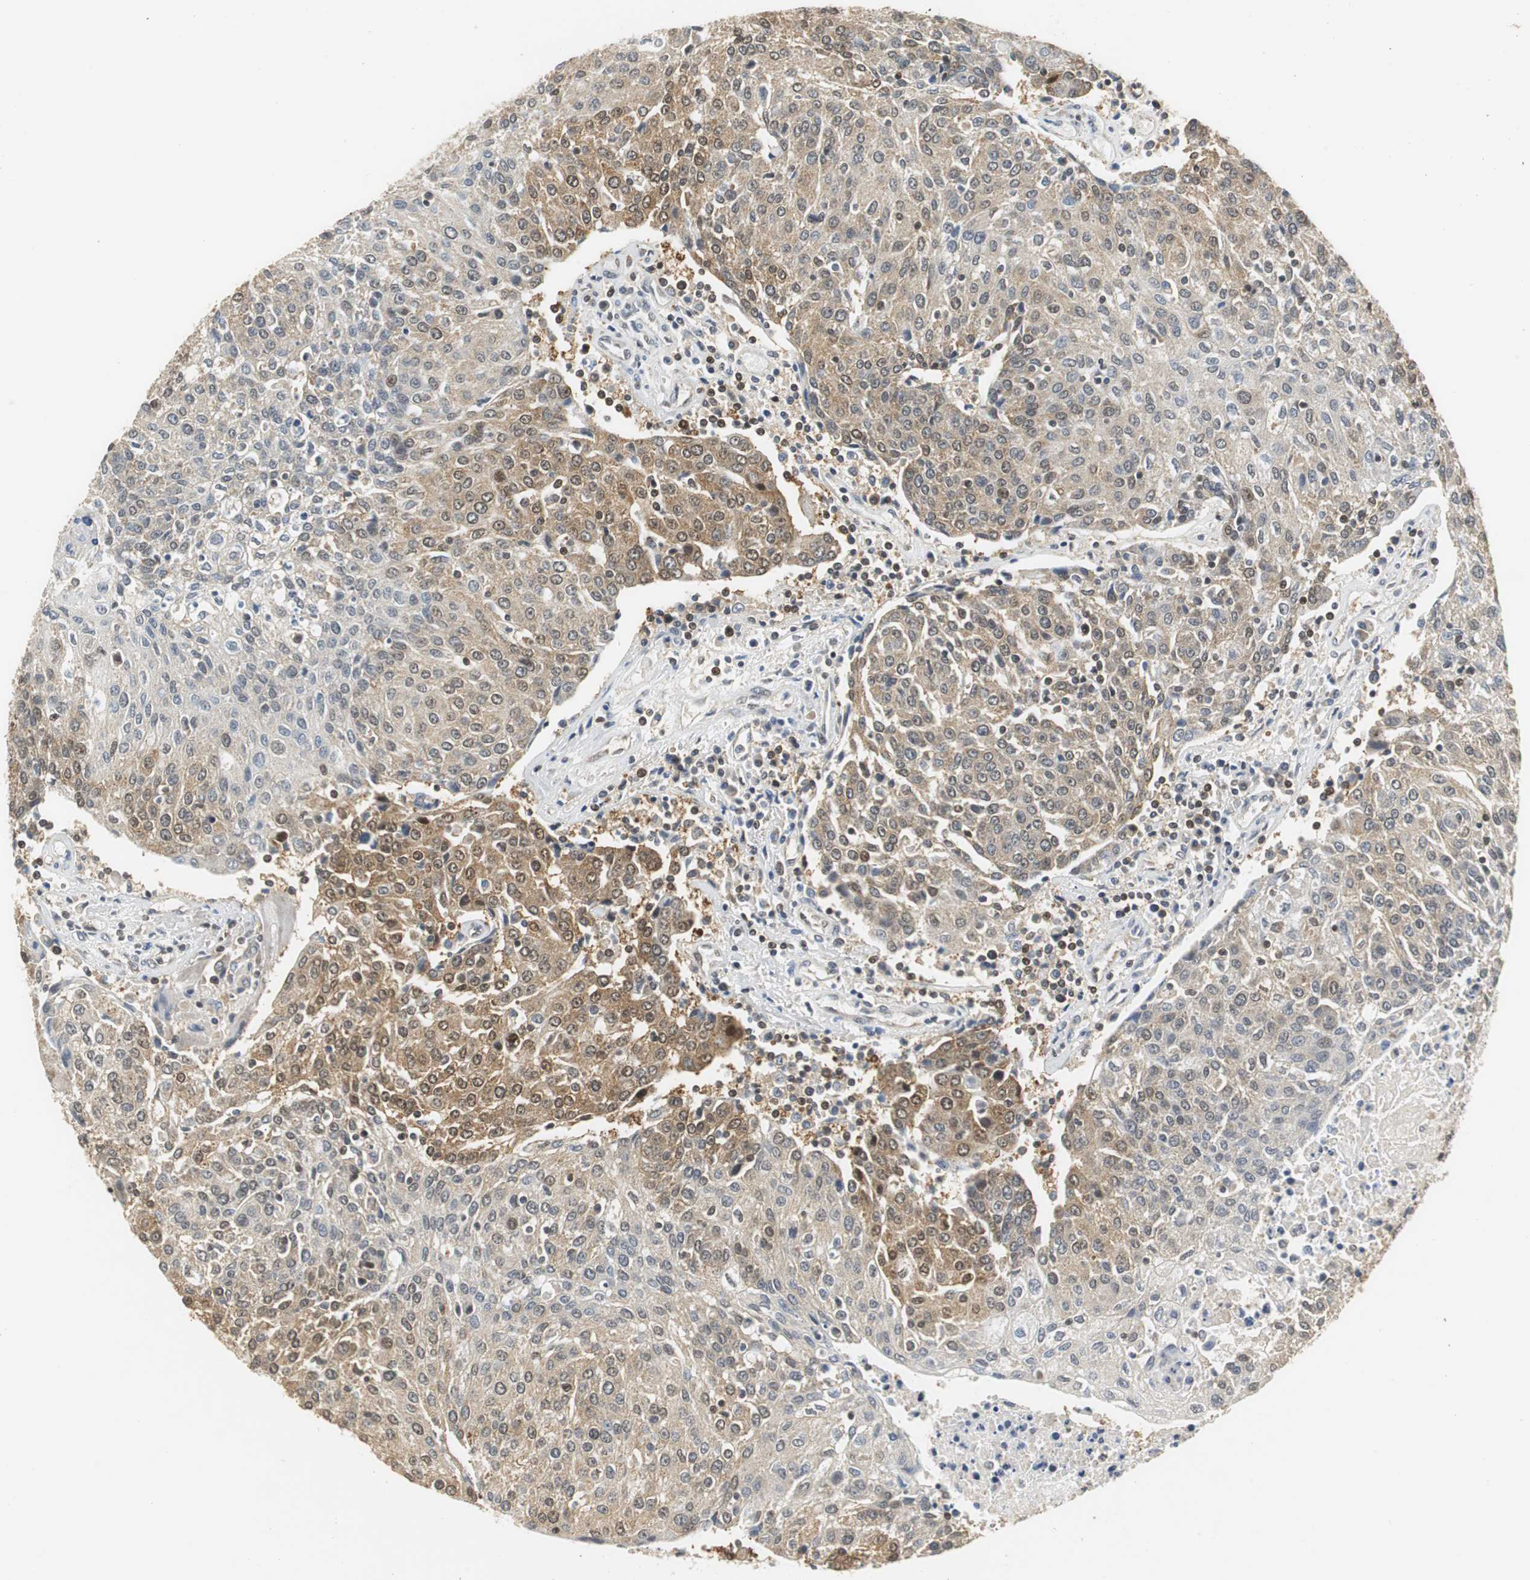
{"staining": {"intensity": "moderate", "quantity": ">75%", "location": "cytoplasmic/membranous"}, "tissue": "urothelial cancer", "cell_type": "Tumor cells", "image_type": "cancer", "snomed": [{"axis": "morphology", "description": "Urothelial carcinoma, High grade"}, {"axis": "topography", "description": "Urinary bladder"}], "caption": "Protein expression analysis of urothelial carcinoma (high-grade) displays moderate cytoplasmic/membranous staining in approximately >75% of tumor cells. (DAB IHC with brightfield microscopy, high magnification).", "gene": "GSDMD", "patient": {"sex": "female", "age": 85}}